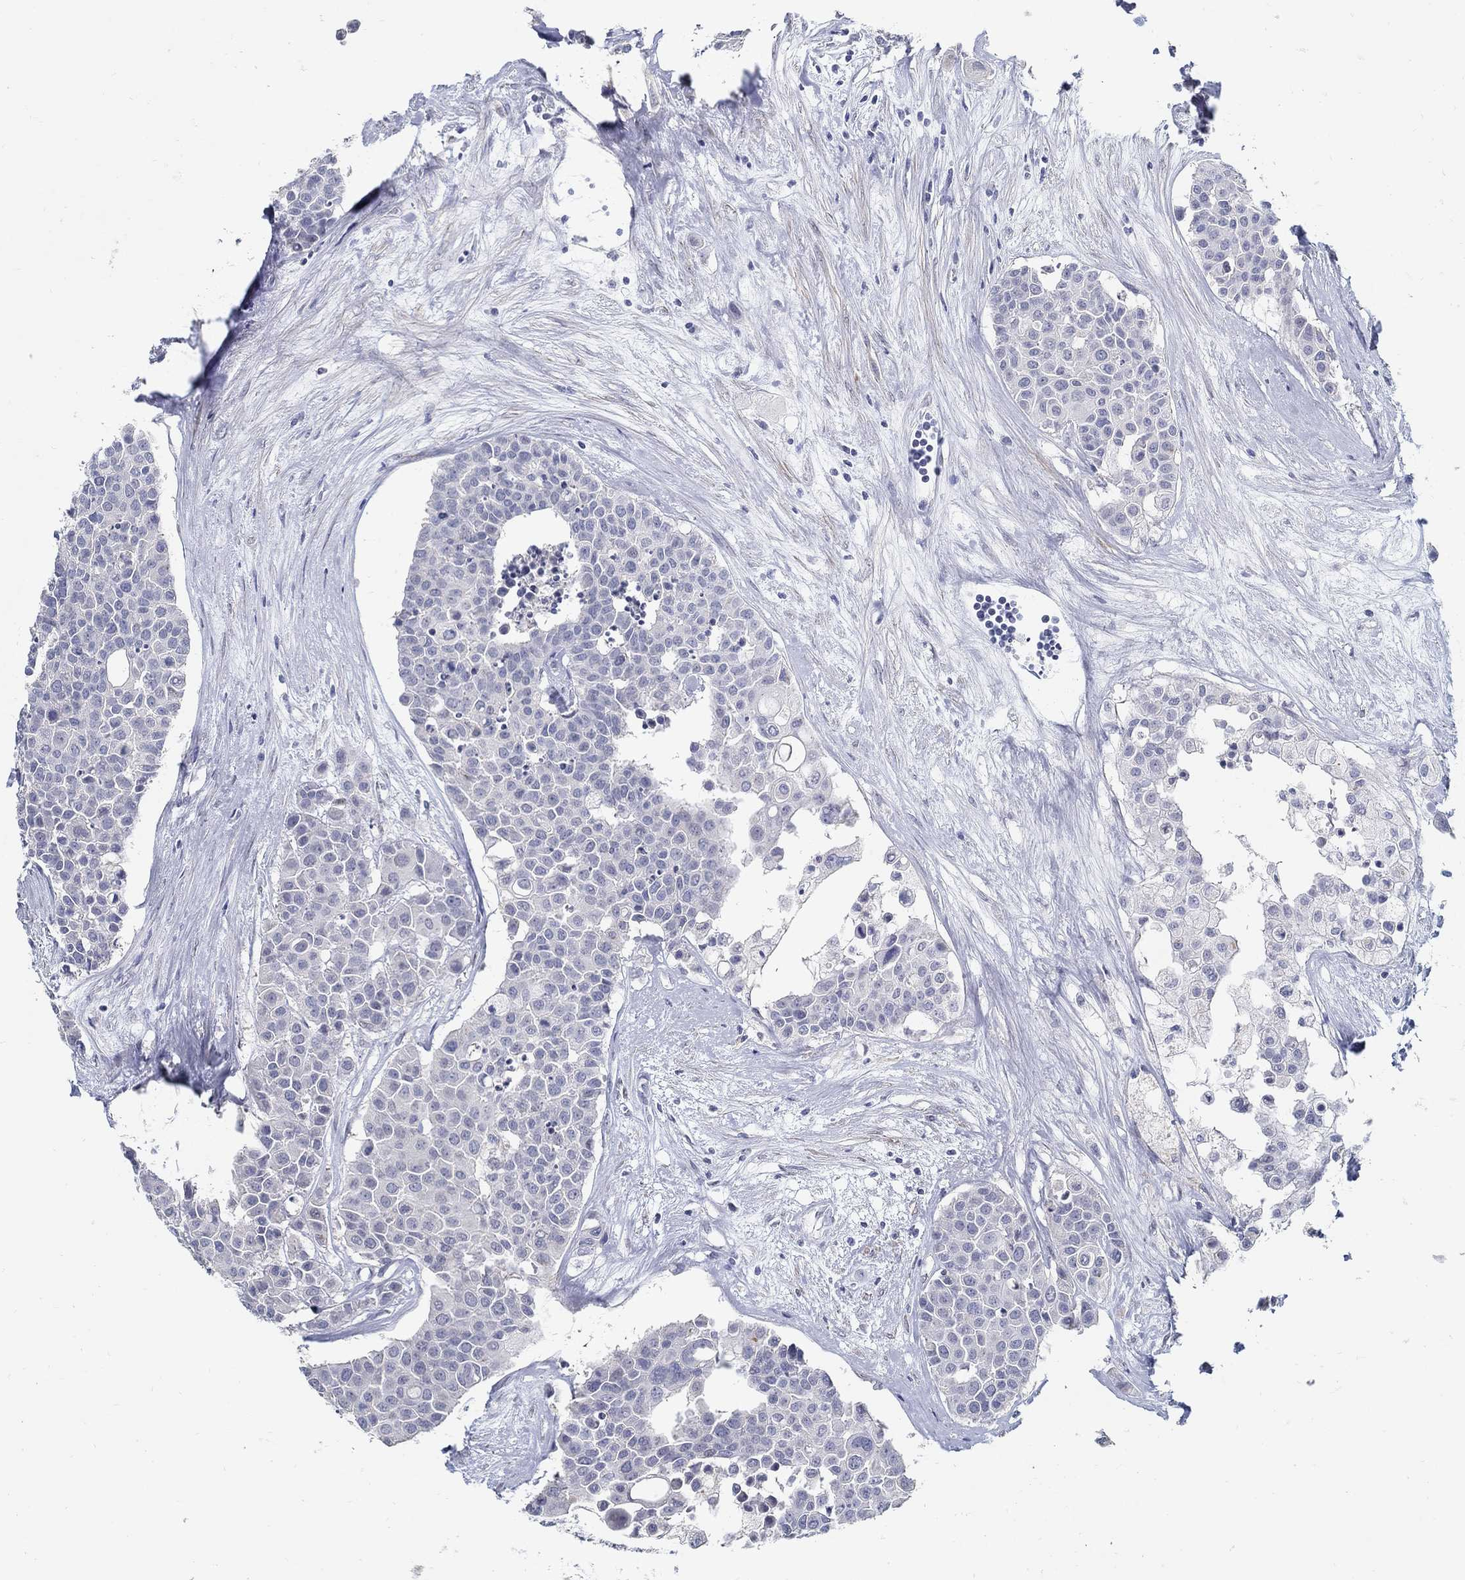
{"staining": {"intensity": "negative", "quantity": "none", "location": "none"}, "tissue": "carcinoid", "cell_type": "Tumor cells", "image_type": "cancer", "snomed": [{"axis": "morphology", "description": "Carcinoid, malignant, NOS"}, {"axis": "topography", "description": "Colon"}], "caption": "DAB (3,3'-diaminobenzidine) immunohistochemical staining of carcinoid displays no significant positivity in tumor cells. (DAB (3,3'-diaminobenzidine) IHC visualized using brightfield microscopy, high magnification).", "gene": "USP29", "patient": {"sex": "male", "age": 81}}